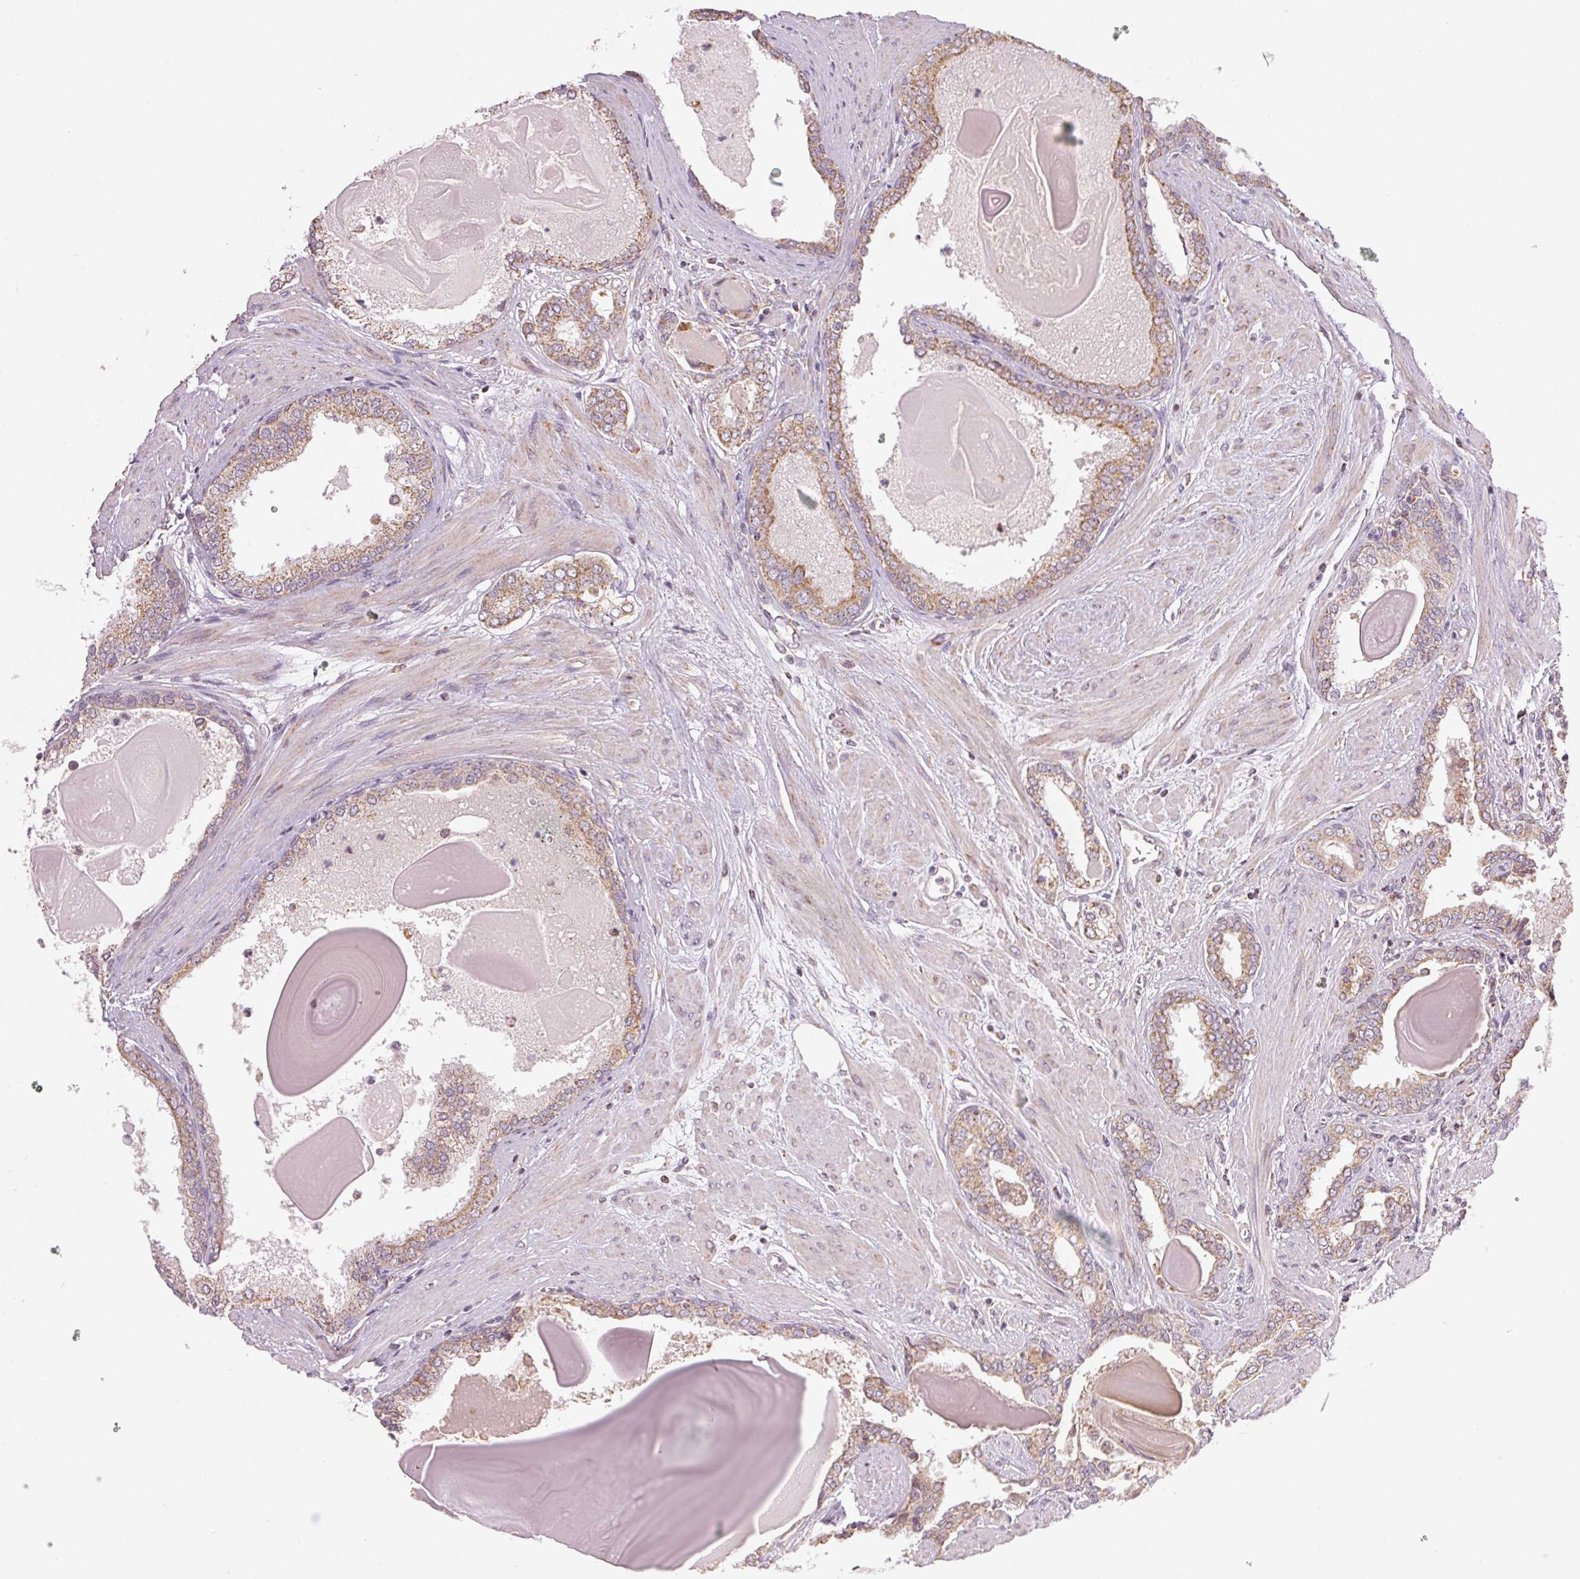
{"staining": {"intensity": "moderate", "quantity": ">75%", "location": "cytoplasmic/membranous"}, "tissue": "prostate cancer", "cell_type": "Tumor cells", "image_type": "cancer", "snomed": [{"axis": "morphology", "description": "Adenocarcinoma, Low grade"}, {"axis": "topography", "description": "Prostate"}], "caption": "Prostate cancer was stained to show a protein in brown. There is medium levels of moderate cytoplasmic/membranous positivity in about >75% of tumor cells. Nuclei are stained in blue.", "gene": "CLASP1", "patient": {"sex": "male", "age": 64}}